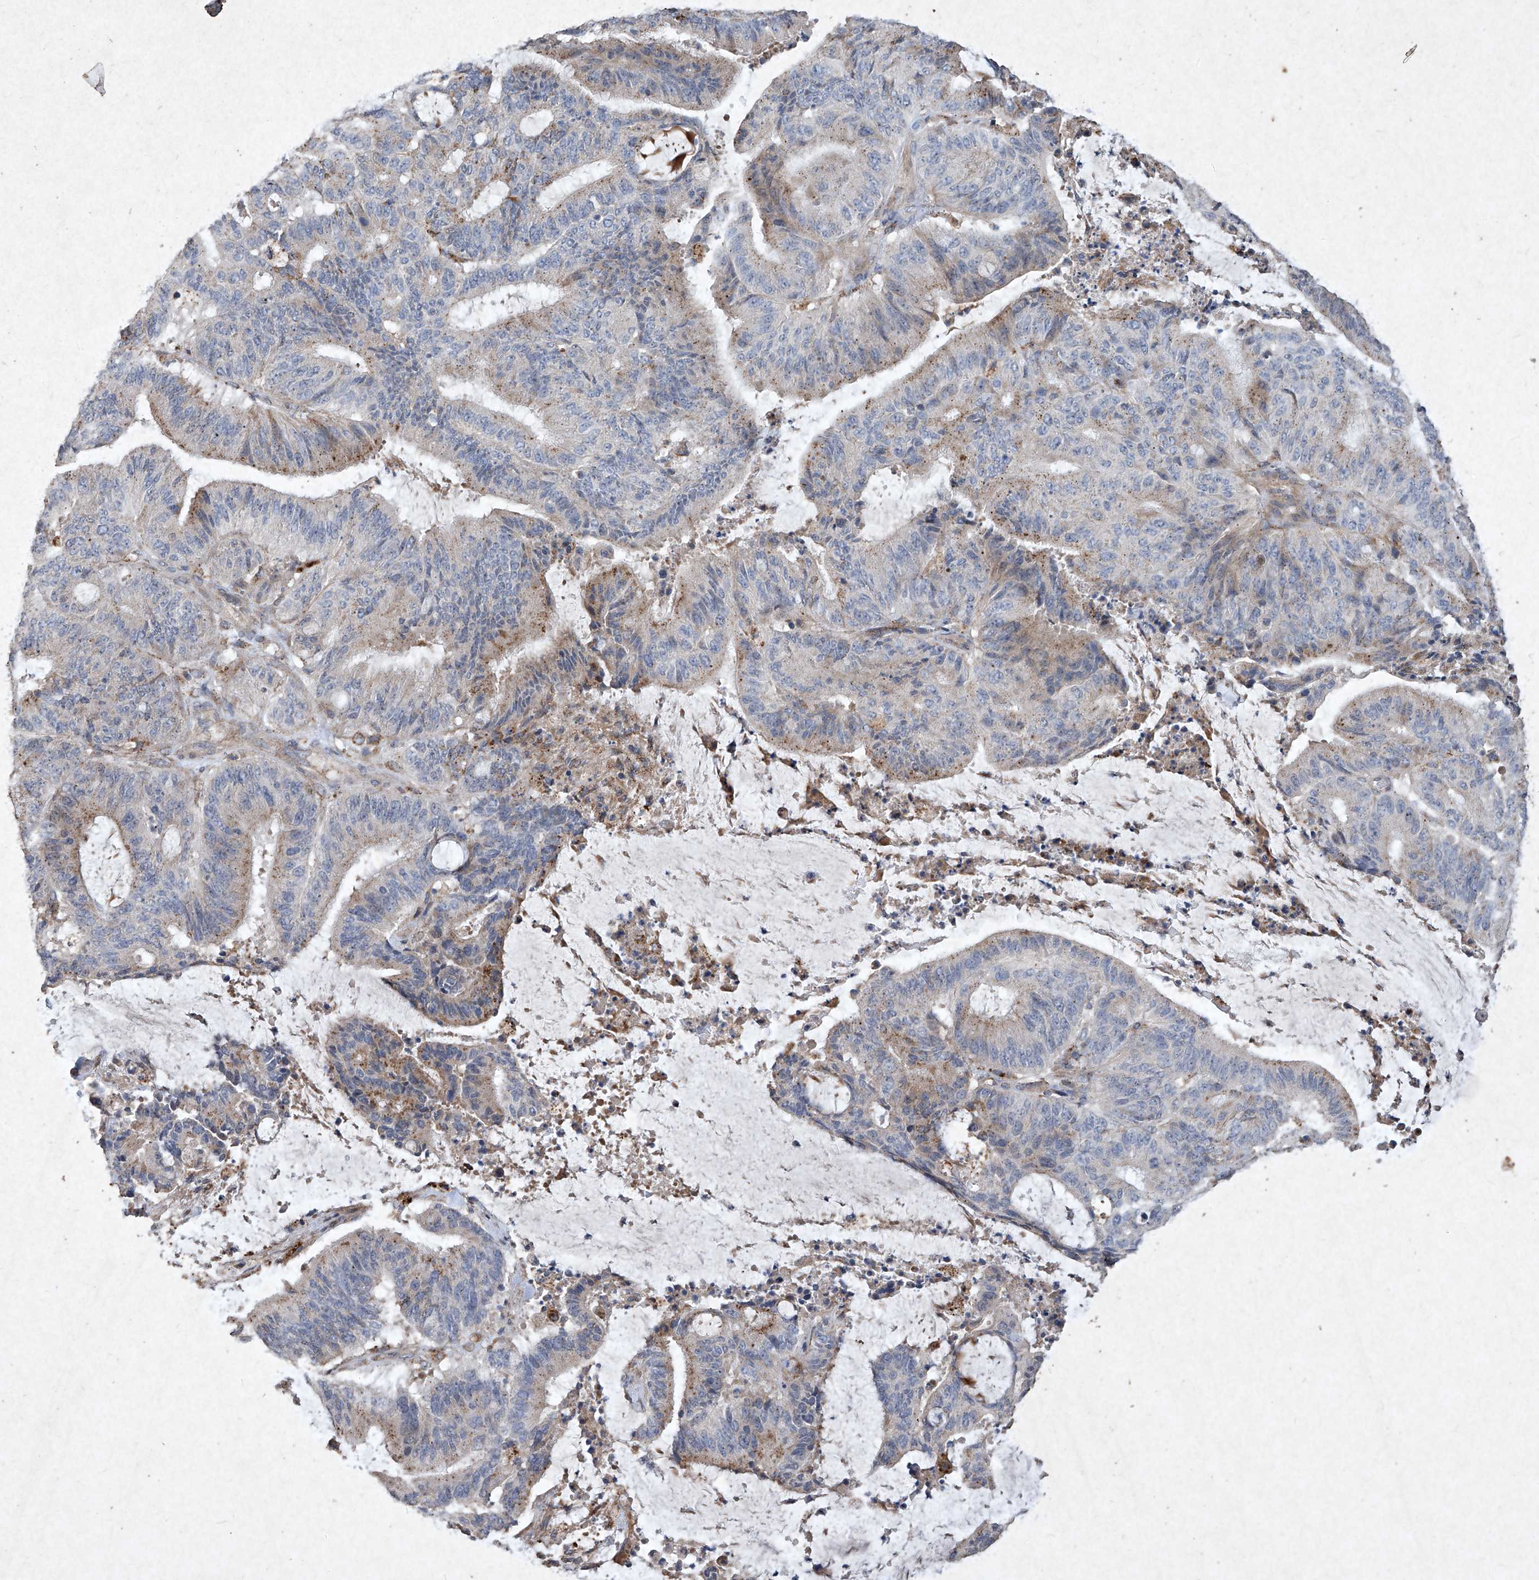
{"staining": {"intensity": "moderate", "quantity": "25%-75%", "location": "cytoplasmic/membranous"}, "tissue": "liver cancer", "cell_type": "Tumor cells", "image_type": "cancer", "snomed": [{"axis": "morphology", "description": "Normal tissue, NOS"}, {"axis": "morphology", "description": "Cholangiocarcinoma"}, {"axis": "topography", "description": "Liver"}, {"axis": "topography", "description": "Peripheral nerve tissue"}], "caption": "A photomicrograph of human cholangiocarcinoma (liver) stained for a protein exhibits moderate cytoplasmic/membranous brown staining in tumor cells.", "gene": "MED16", "patient": {"sex": "female", "age": 73}}